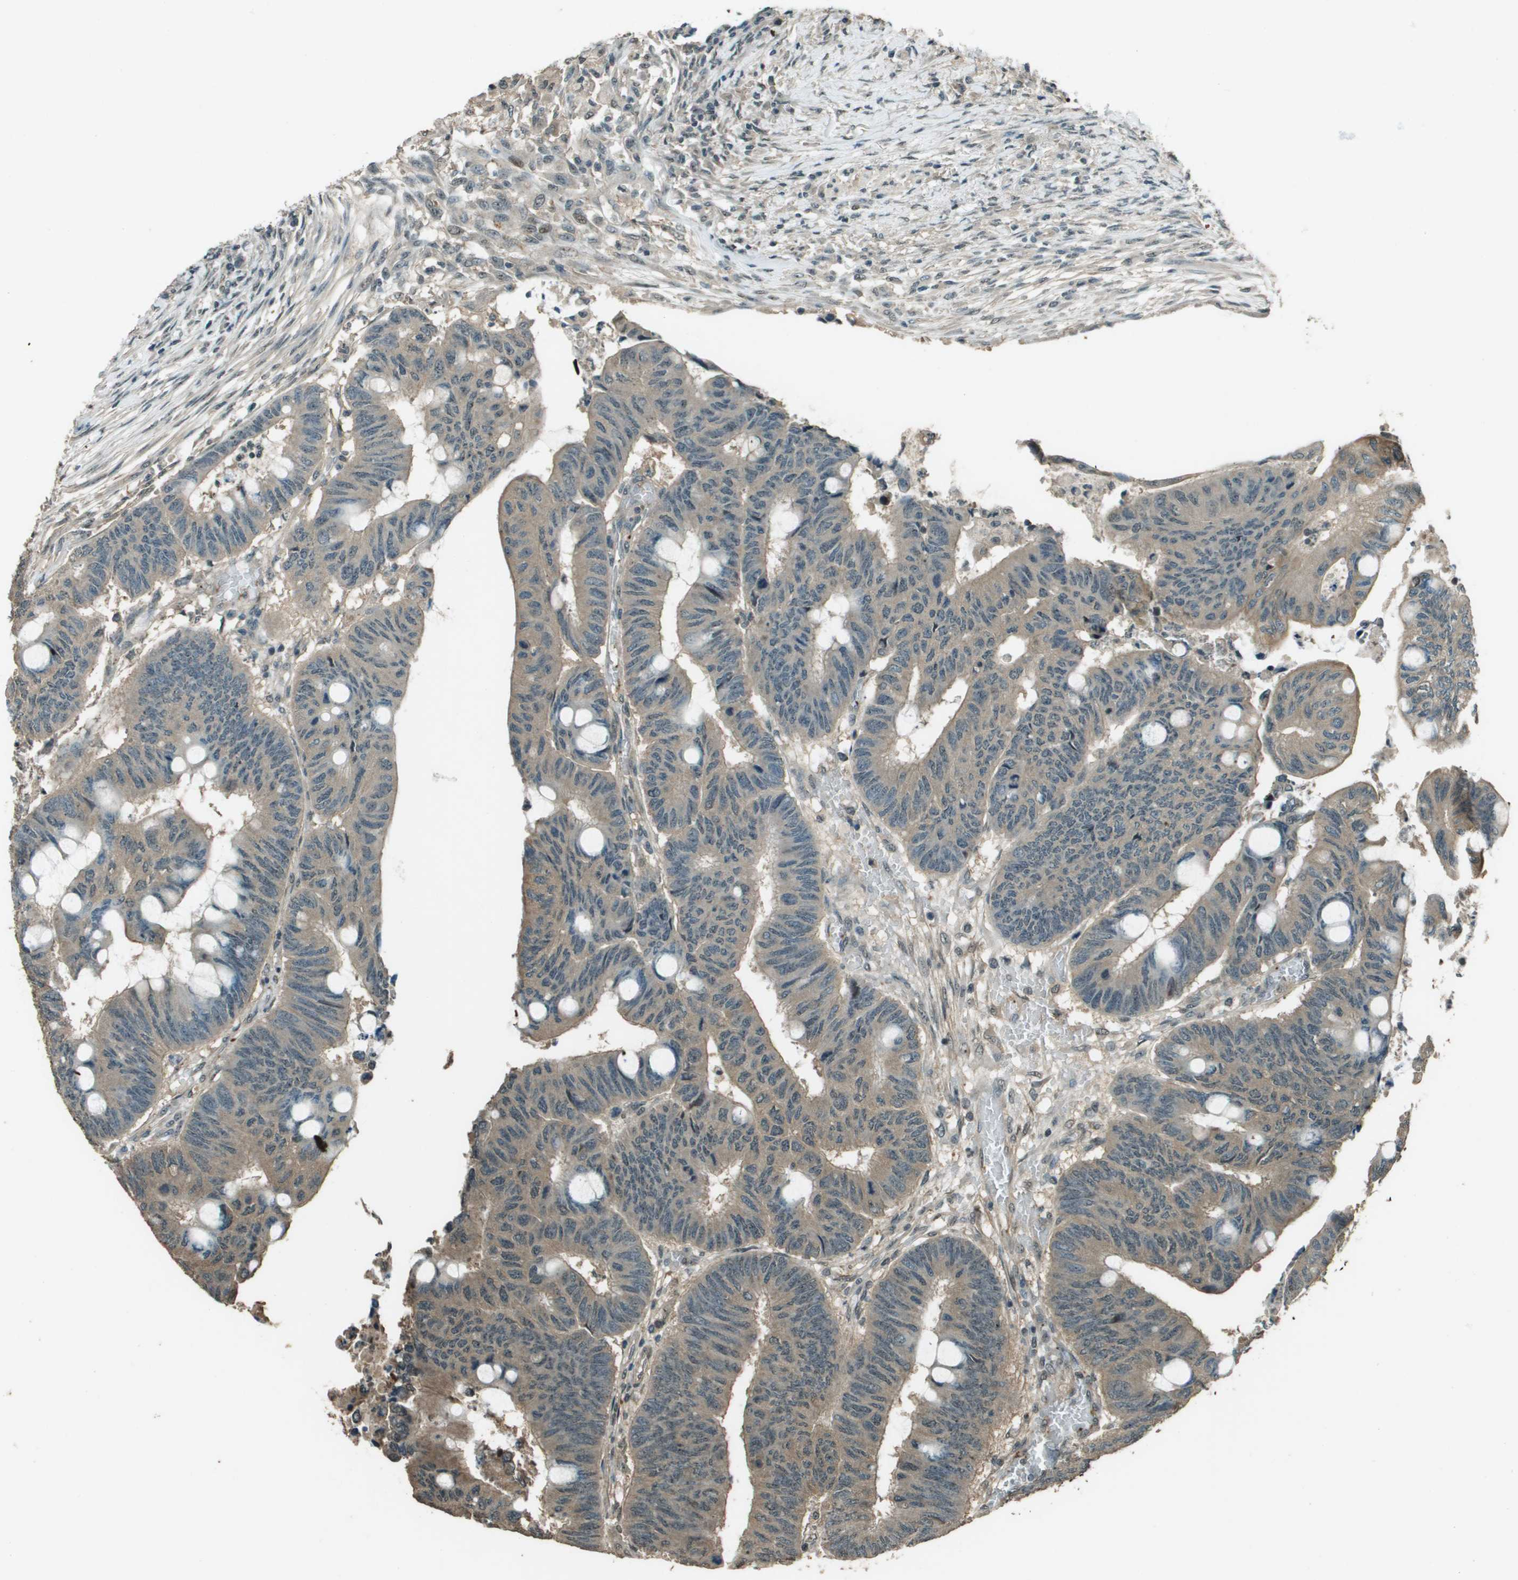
{"staining": {"intensity": "moderate", "quantity": ">75%", "location": "cytoplasmic/membranous"}, "tissue": "colorectal cancer", "cell_type": "Tumor cells", "image_type": "cancer", "snomed": [{"axis": "morphology", "description": "Normal tissue, NOS"}, {"axis": "morphology", "description": "Adenocarcinoma, NOS"}, {"axis": "topography", "description": "Rectum"}, {"axis": "topography", "description": "Peripheral nerve tissue"}], "caption": "Tumor cells demonstrate medium levels of moderate cytoplasmic/membranous staining in approximately >75% of cells in human colorectal cancer (adenocarcinoma). The protein of interest is stained brown, and the nuclei are stained in blue (DAB IHC with brightfield microscopy, high magnification).", "gene": "SDC3", "patient": {"sex": "male", "age": 92}}